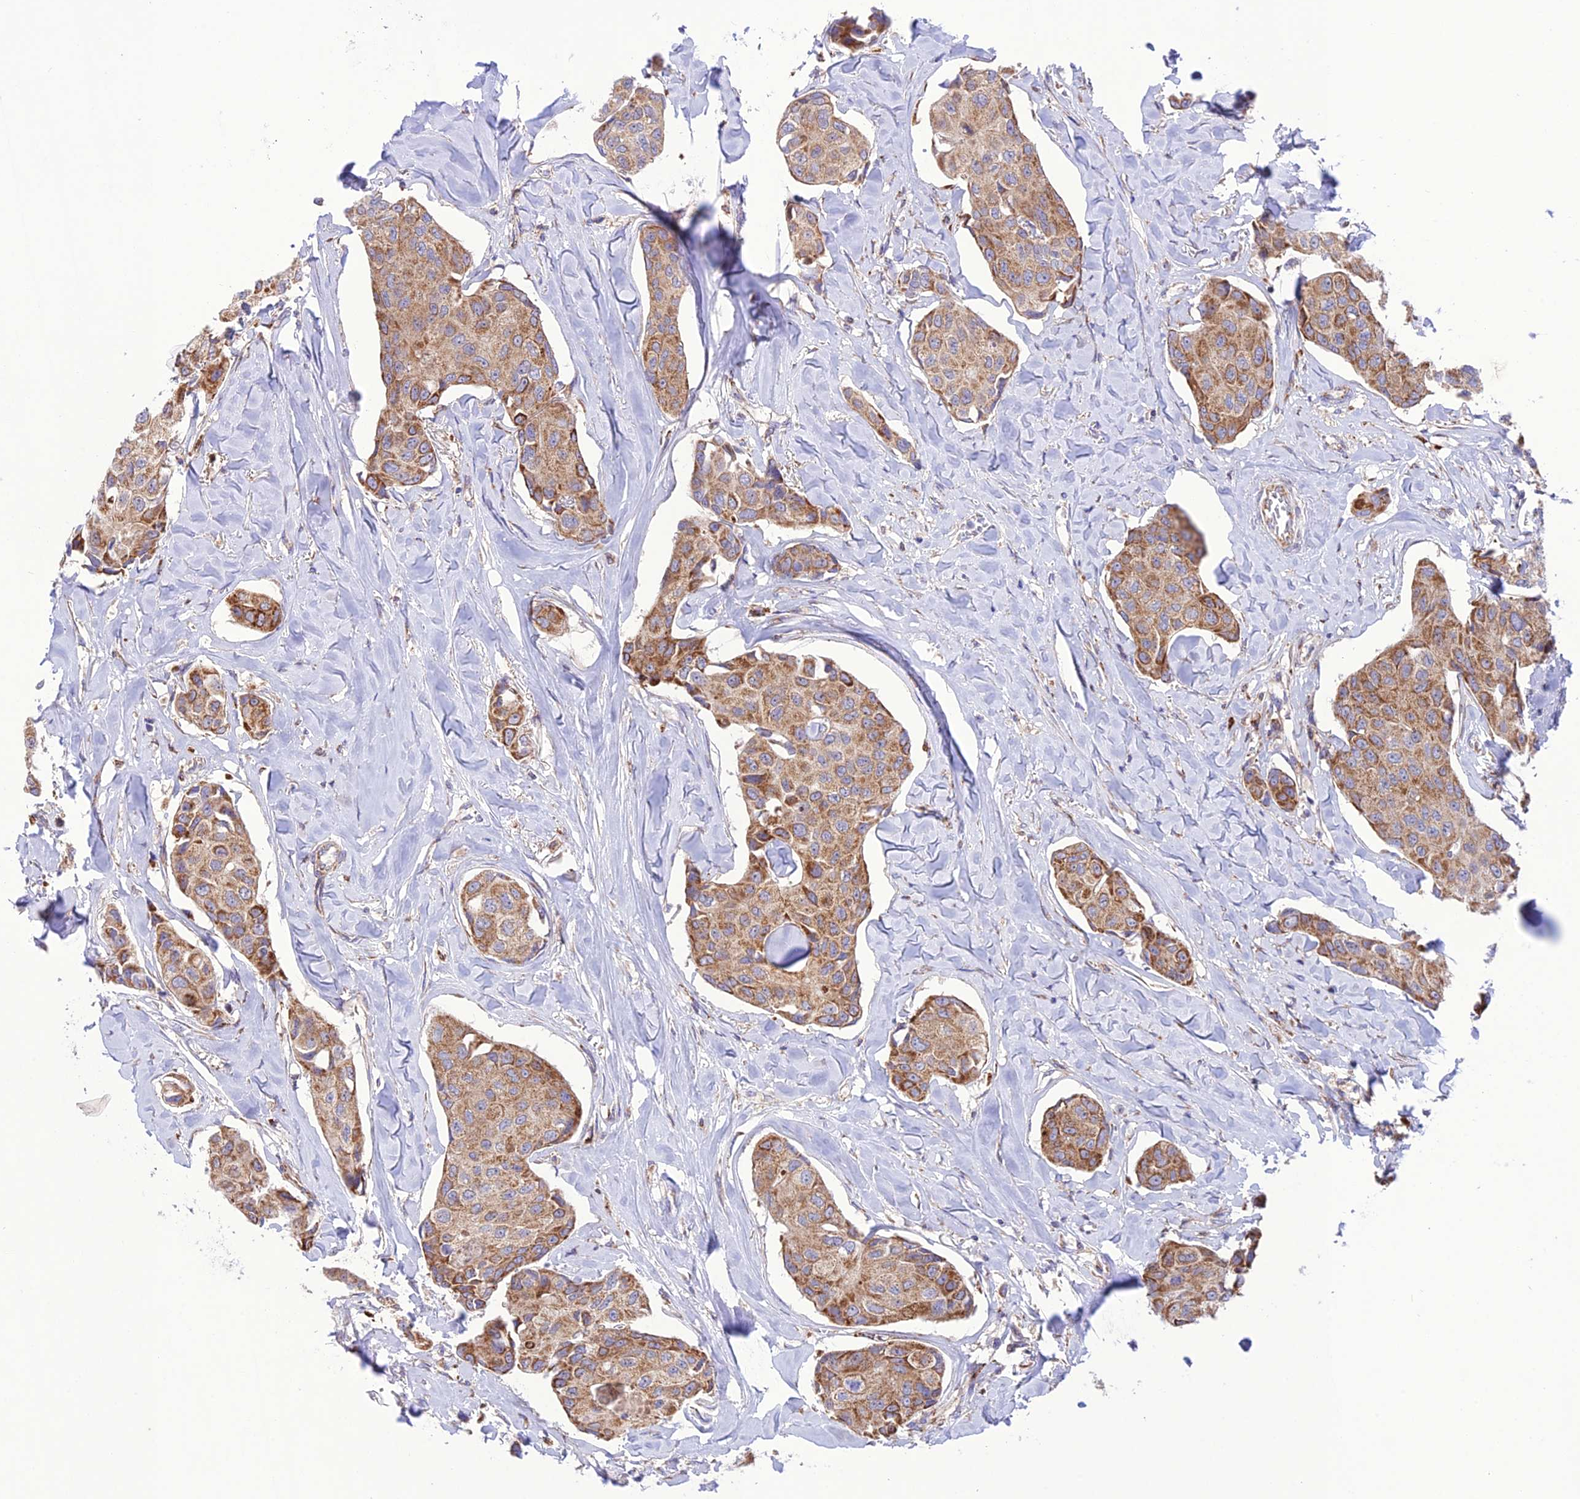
{"staining": {"intensity": "moderate", "quantity": ">75%", "location": "cytoplasmic/membranous"}, "tissue": "breast cancer", "cell_type": "Tumor cells", "image_type": "cancer", "snomed": [{"axis": "morphology", "description": "Duct carcinoma"}, {"axis": "topography", "description": "Breast"}], "caption": "An IHC histopathology image of neoplastic tissue is shown. Protein staining in brown shows moderate cytoplasmic/membranous positivity in breast invasive ductal carcinoma within tumor cells.", "gene": "UAP1L1", "patient": {"sex": "female", "age": 80}}